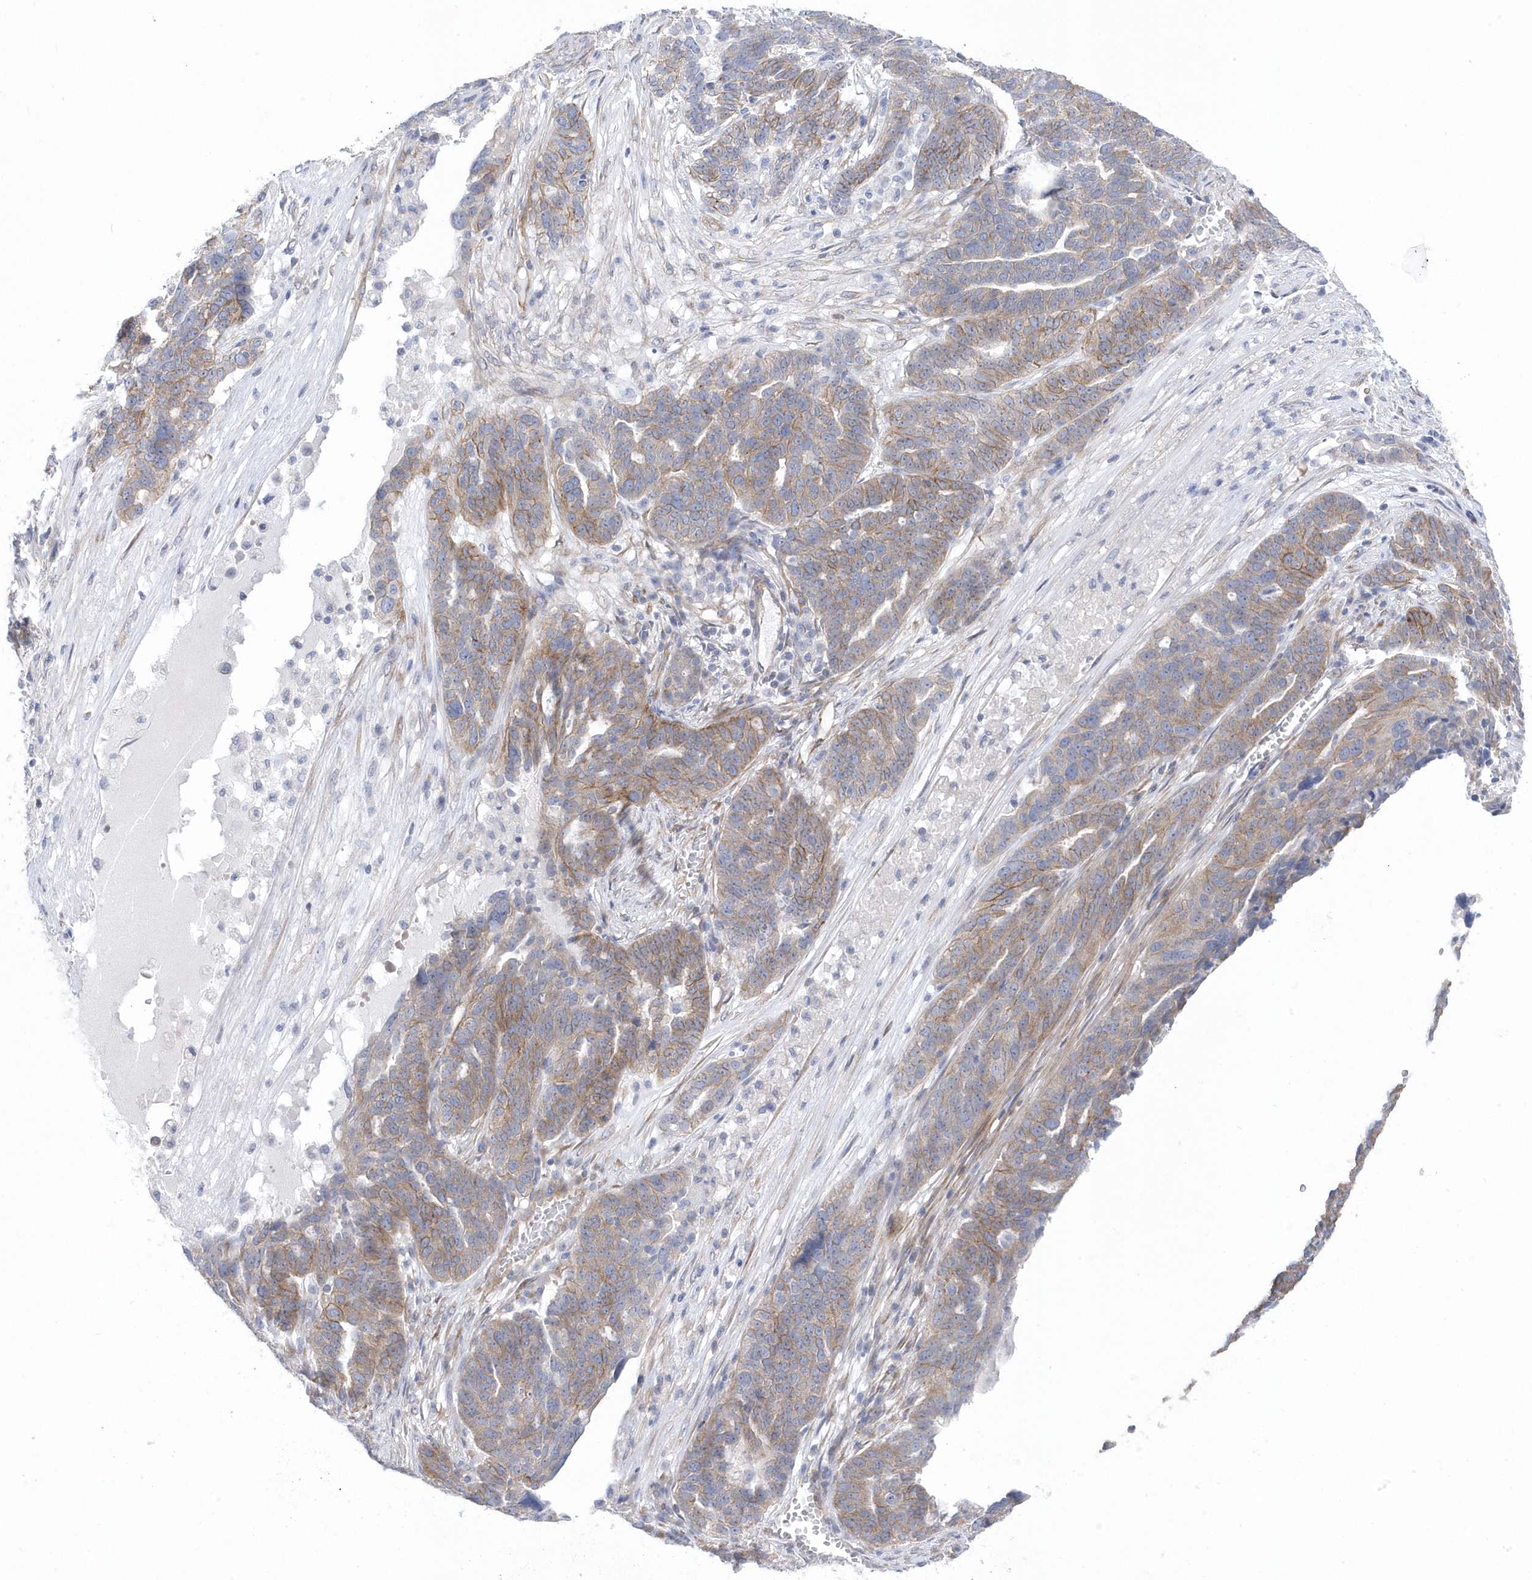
{"staining": {"intensity": "moderate", "quantity": "25%-75%", "location": "cytoplasmic/membranous"}, "tissue": "ovarian cancer", "cell_type": "Tumor cells", "image_type": "cancer", "snomed": [{"axis": "morphology", "description": "Cystadenocarcinoma, serous, NOS"}, {"axis": "topography", "description": "Ovary"}], "caption": "A high-resolution image shows immunohistochemistry staining of serous cystadenocarcinoma (ovarian), which displays moderate cytoplasmic/membranous staining in approximately 25%-75% of tumor cells. The protein is shown in brown color, while the nuclei are stained blue.", "gene": "ANAPC1", "patient": {"sex": "female", "age": 59}}